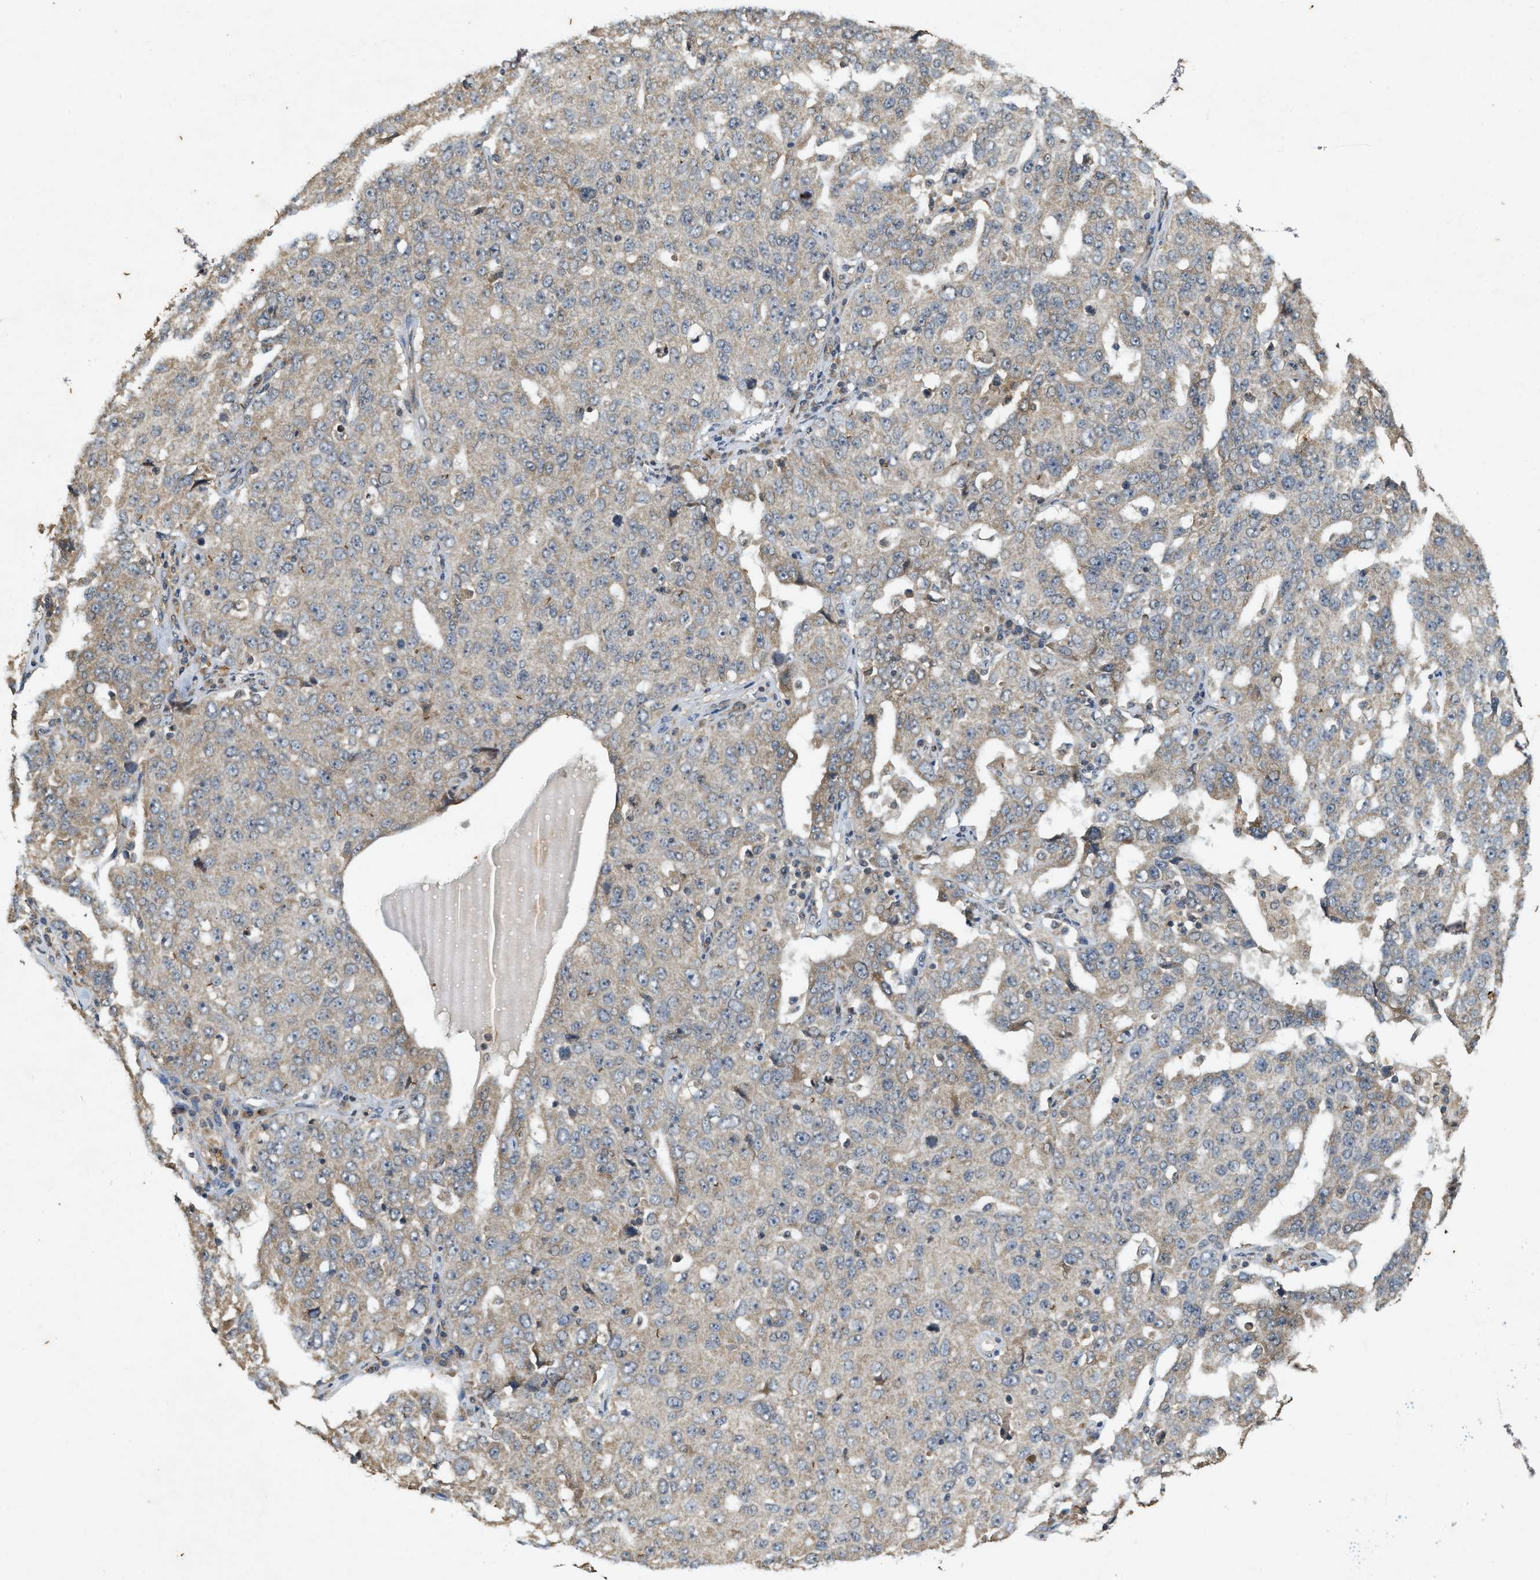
{"staining": {"intensity": "weak", "quantity": "<25%", "location": "cytoplasmic/membranous"}, "tissue": "ovarian cancer", "cell_type": "Tumor cells", "image_type": "cancer", "snomed": [{"axis": "morphology", "description": "Carcinoma, endometroid"}, {"axis": "topography", "description": "Ovary"}], "caption": "The photomicrograph shows no significant positivity in tumor cells of ovarian cancer.", "gene": "KIF21A", "patient": {"sex": "female", "age": 62}}